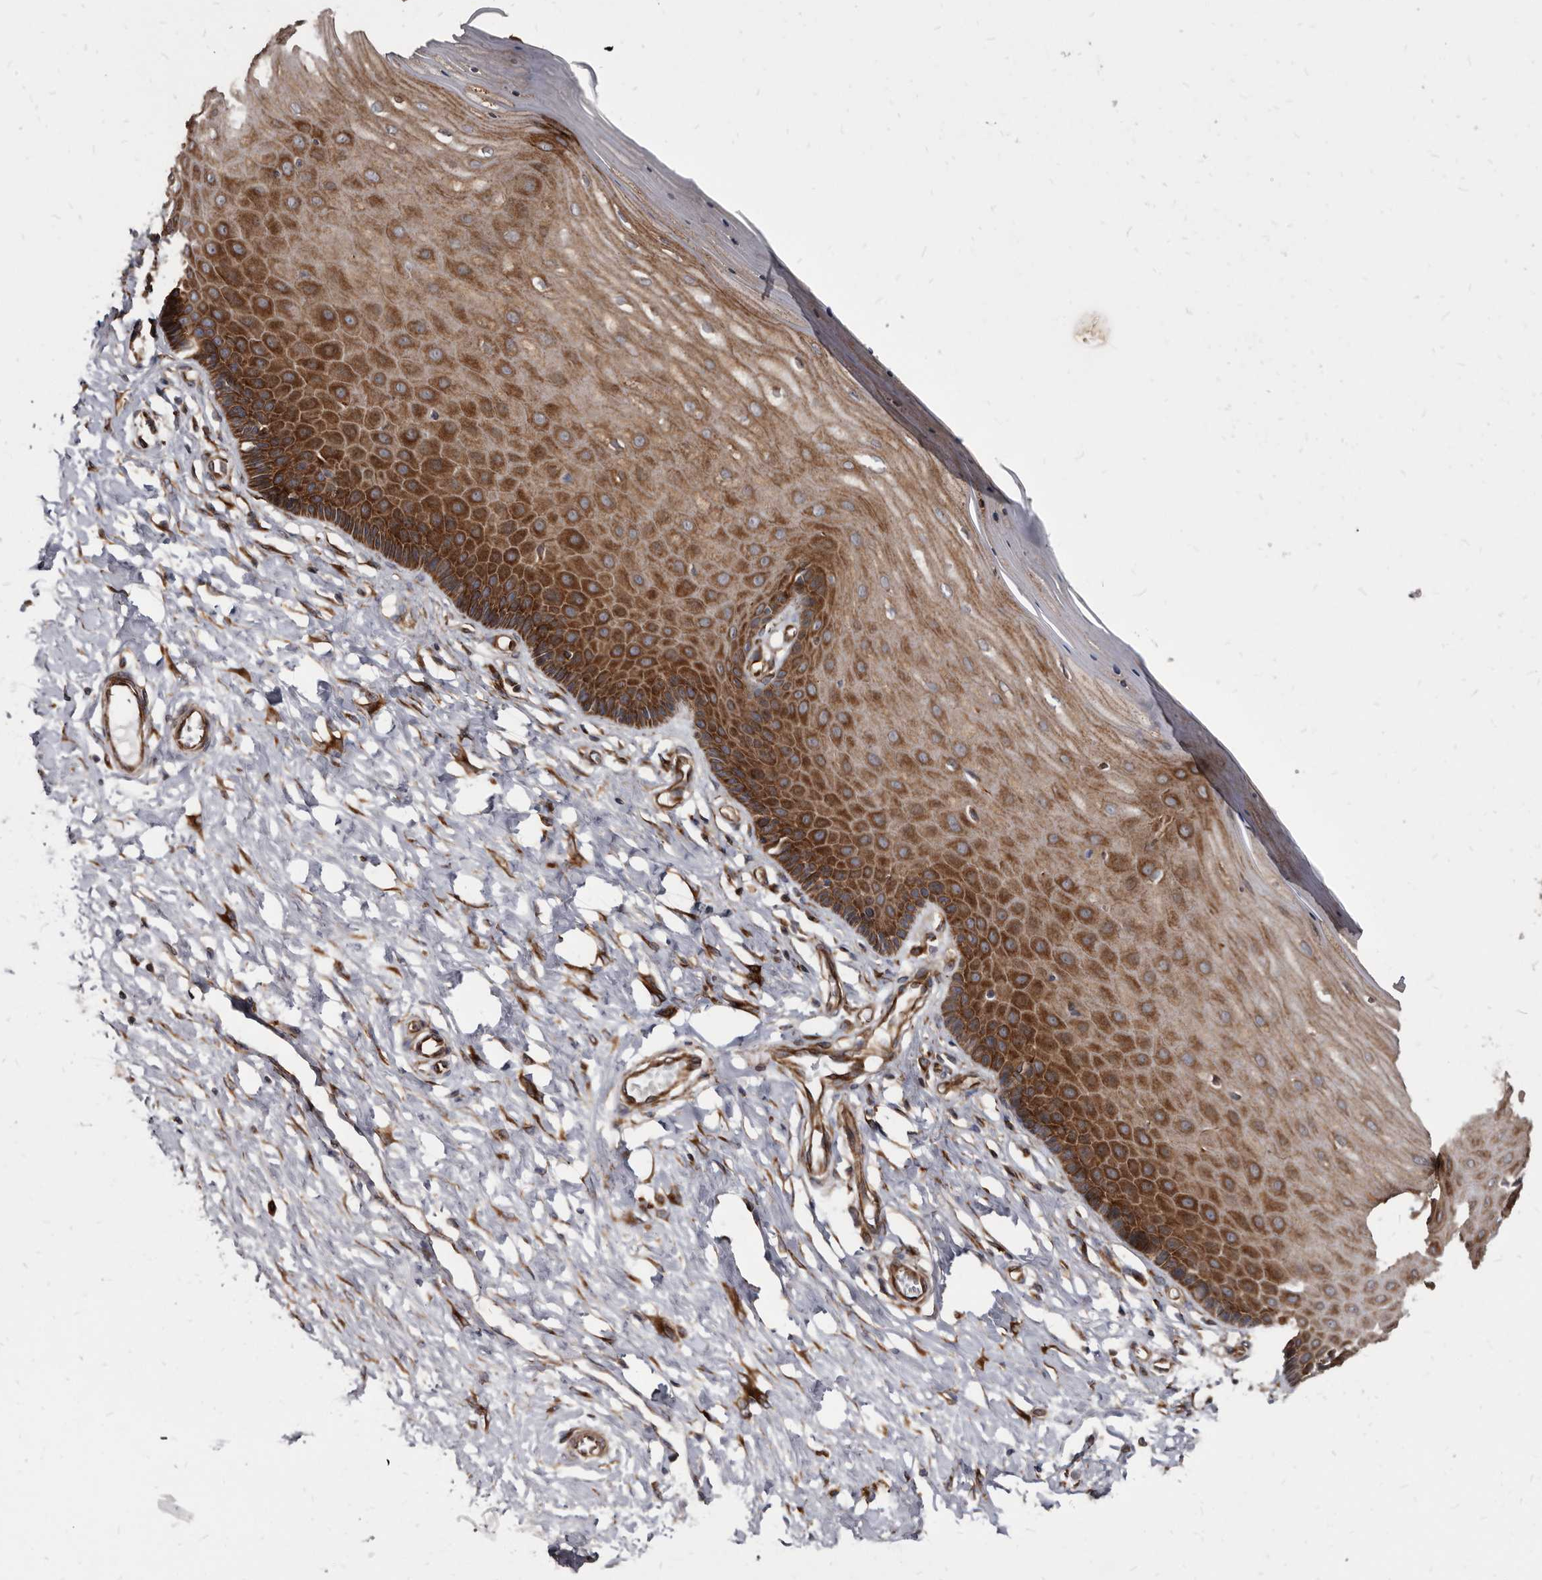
{"staining": {"intensity": "weak", "quantity": "<25%", "location": "cytoplasmic/membranous"}, "tissue": "cervix", "cell_type": "Glandular cells", "image_type": "normal", "snomed": [{"axis": "morphology", "description": "Normal tissue, NOS"}, {"axis": "topography", "description": "Cervix"}], "caption": "This is a micrograph of immunohistochemistry (IHC) staining of normal cervix, which shows no staining in glandular cells. (Stains: DAB (3,3'-diaminobenzidine) IHC with hematoxylin counter stain, Microscopy: brightfield microscopy at high magnification).", "gene": "KCTD20", "patient": {"sex": "female", "age": 55}}